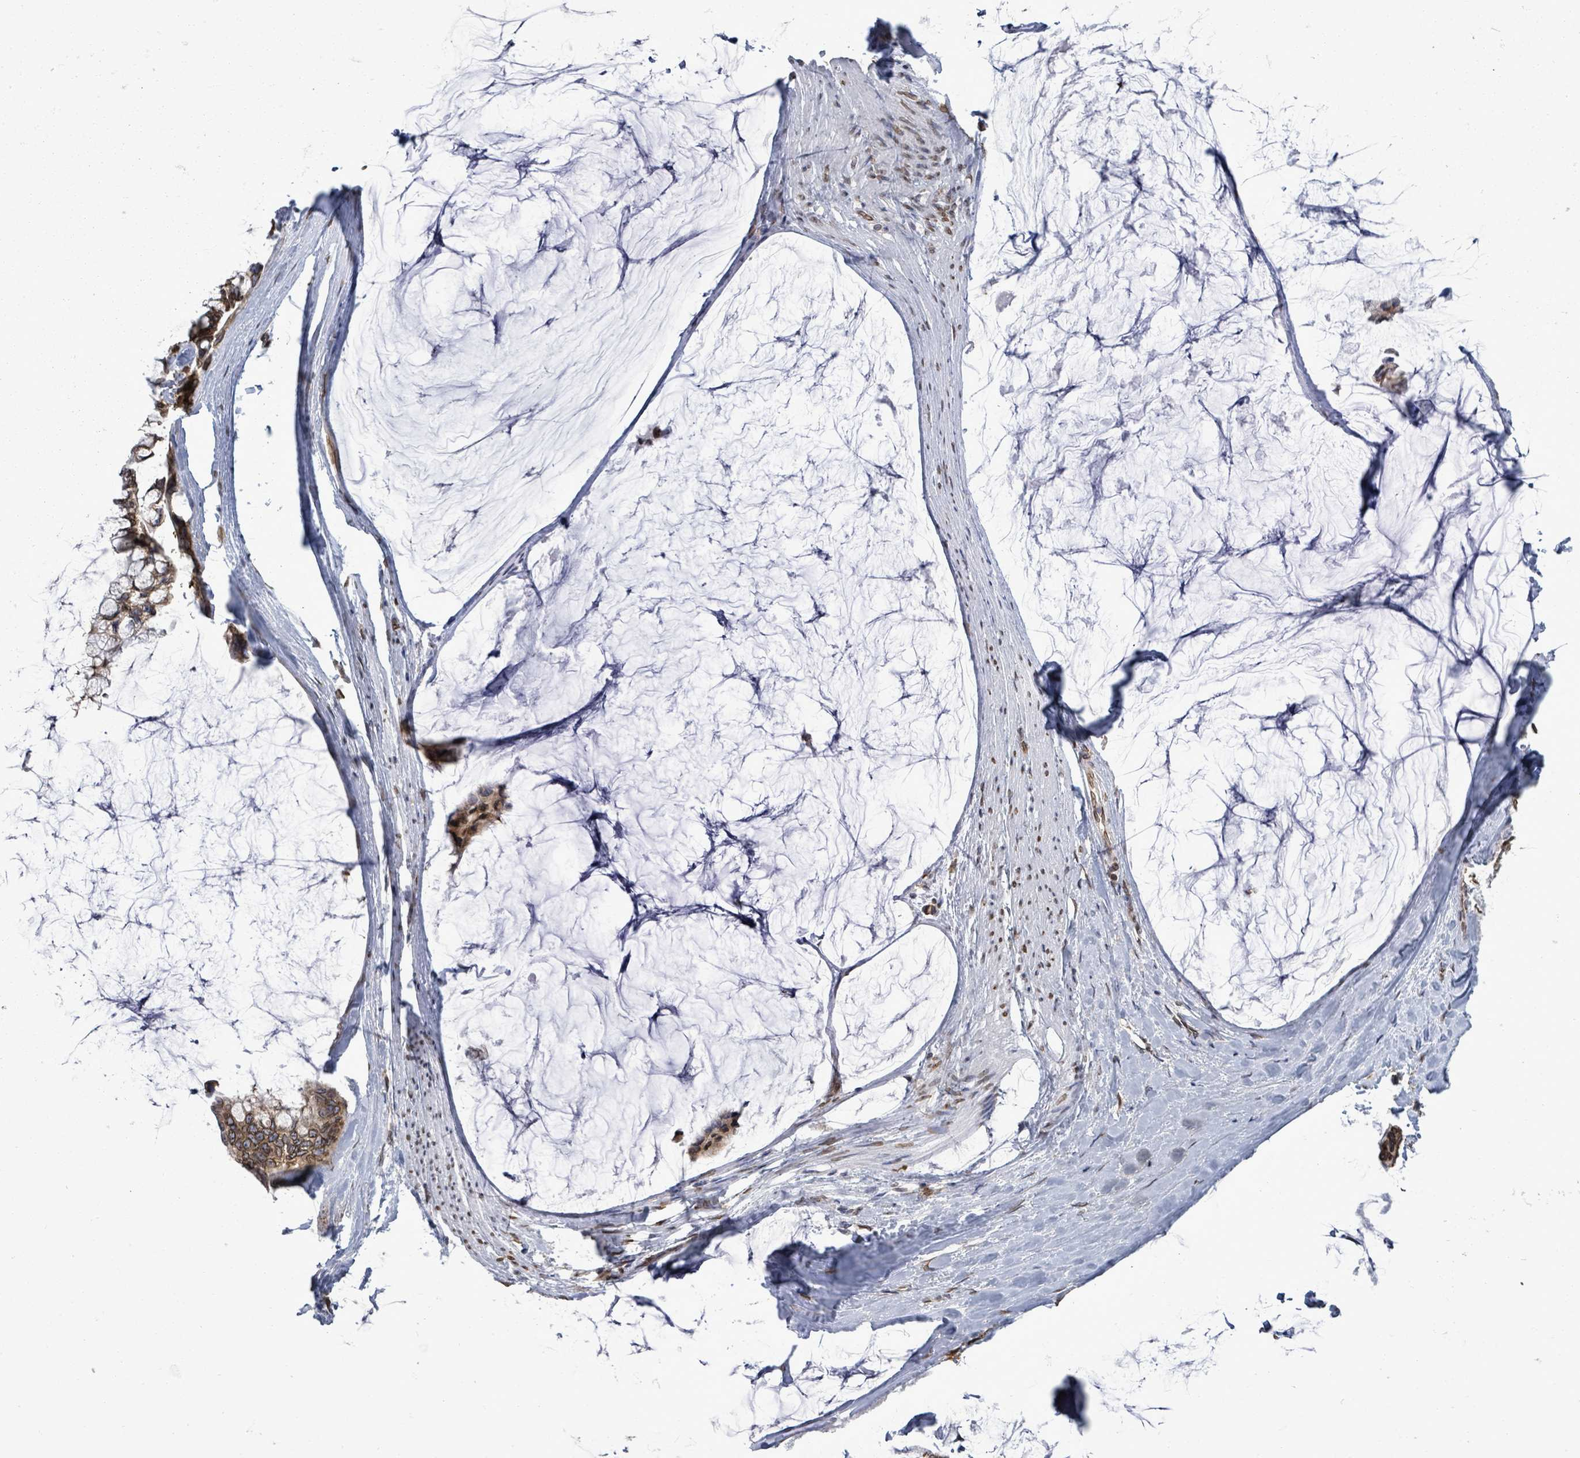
{"staining": {"intensity": "moderate", "quantity": ">75%", "location": "cytoplasmic/membranous,nuclear"}, "tissue": "ovarian cancer", "cell_type": "Tumor cells", "image_type": "cancer", "snomed": [{"axis": "morphology", "description": "Cystadenocarcinoma, mucinous, NOS"}, {"axis": "topography", "description": "Ovary"}], "caption": "This is an image of immunohistochemistry staining of ovarian cancer, which shows moderate staining in the cytoplasmic/membranous and nuclear of tumor cells.", "gene": "ARFGAP1", "patient": {"sex": "female", "age": 39}}